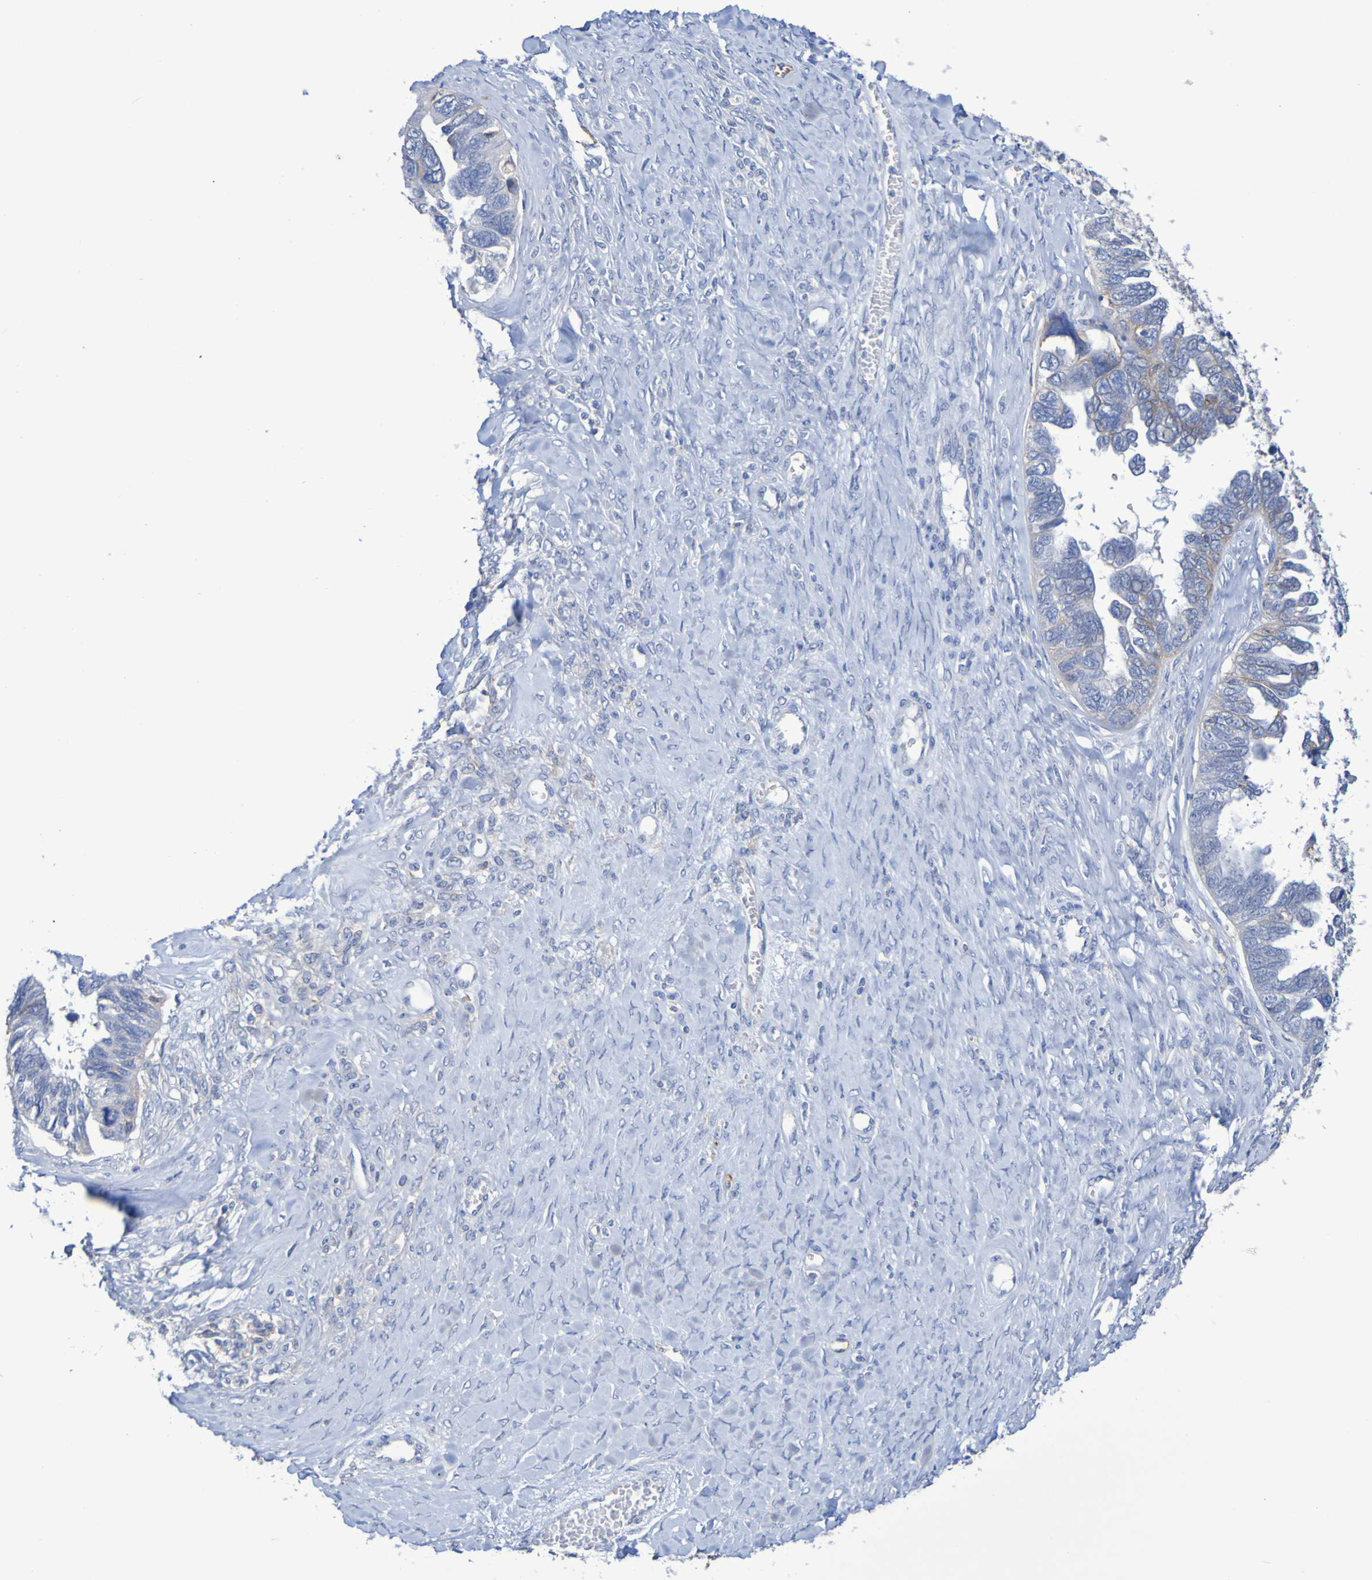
{"staining": {"intensity": "weak", "quantity": "<25%", "location": "cytoplasmic/membranous"}, "tissue": "ovarian cancer", "cell_type": "Tumor cells", "image_type": "cancer", "snomed": [{"axis": "morphology", "description": "Cystadenocarcinoma, serous, NOS"}, {"axis": "topography", "description": "Ovary"}], "caption": "This is an immunohistochemistry (IHC) photomicrograph of human ovarian cancer. There is no staining in tumor cells.", "gene": "SLC3A2", "patient": {"sex": "female", "age": 79}}